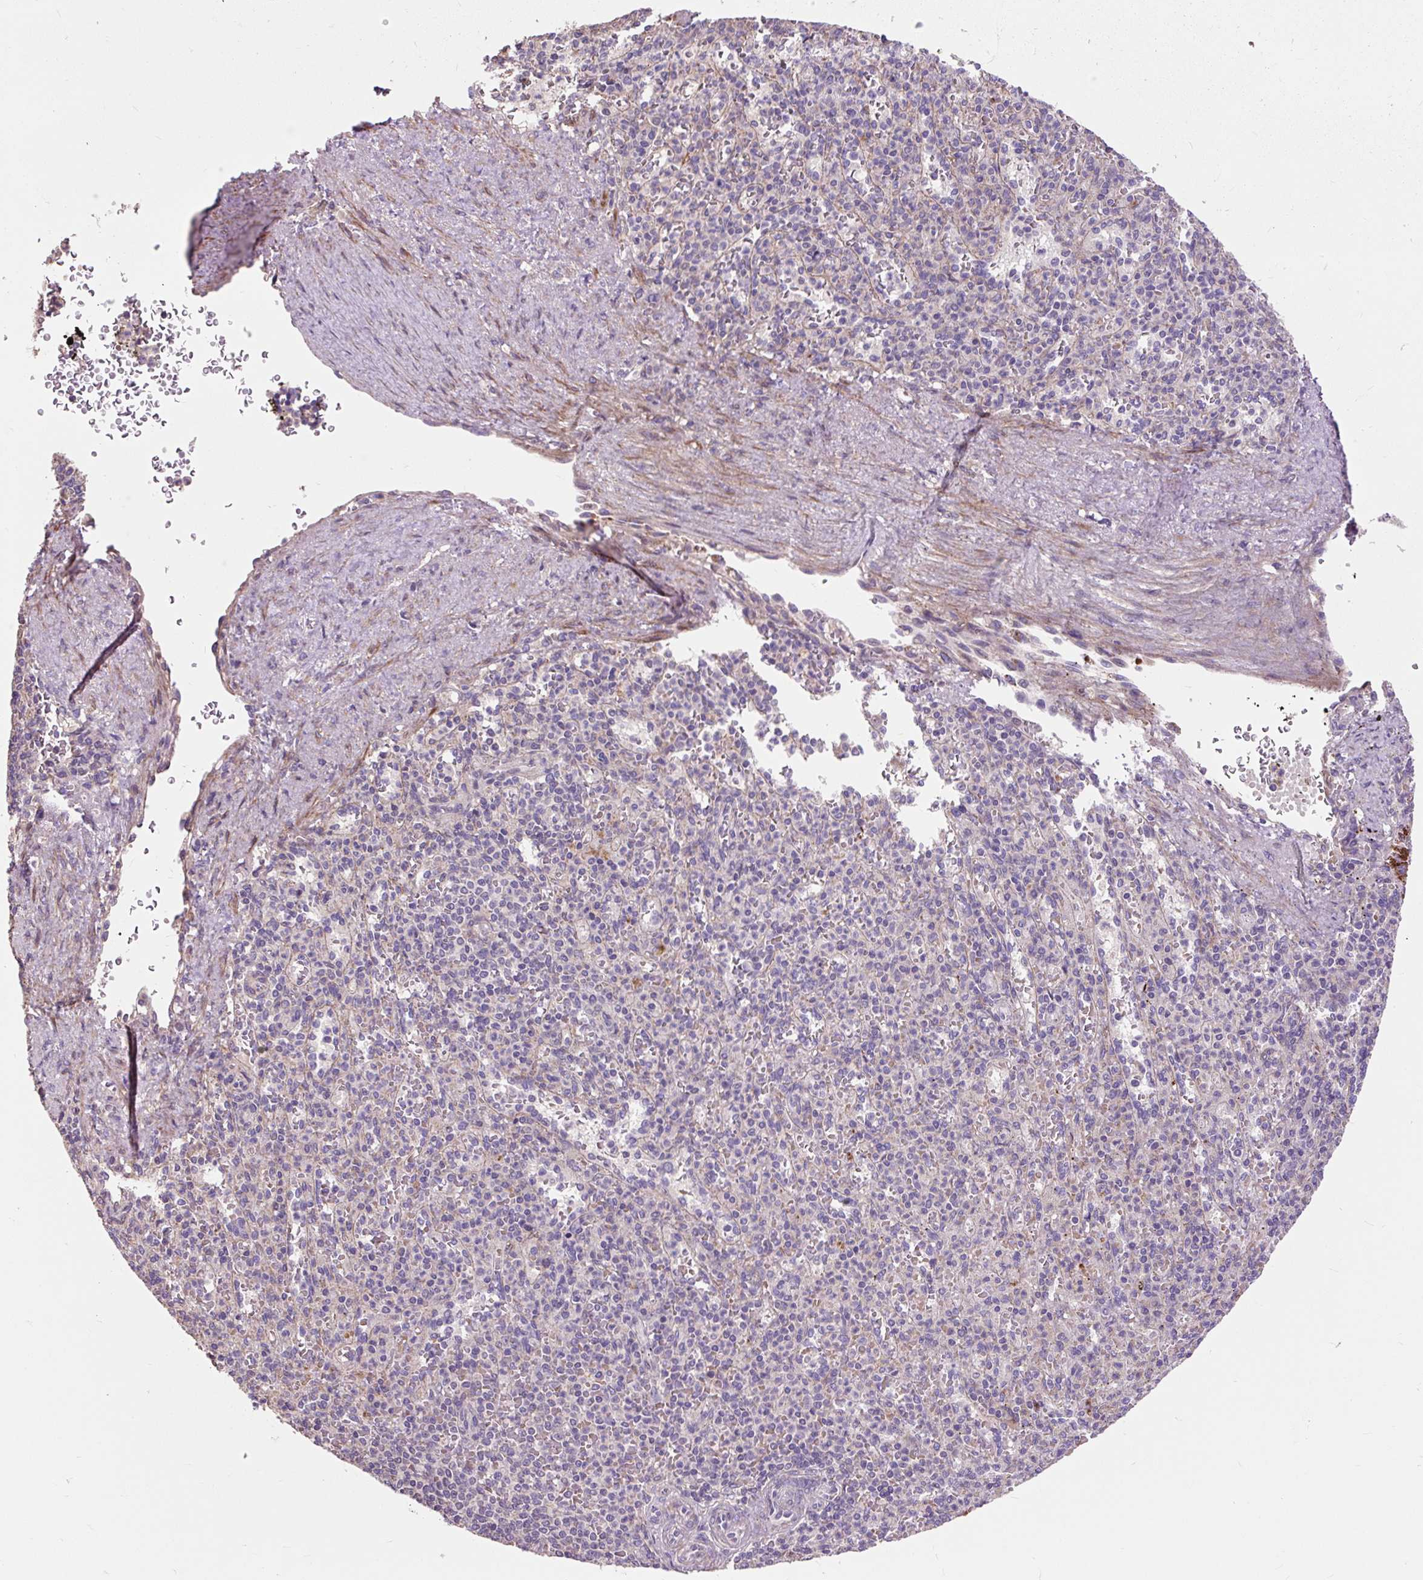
{"staining": {"intensity": "negative", "quantity": "none", "location": "none"}, "tissue": "spleen", "cell_type": "Cells in red pulp", "image_type": "normal", "snomed": [{"axis": "morphology", "description": "Normal tissue, NOS"}, {"axis": "topography", "description": "Spleen"}], "caption": "The image exhibits no significant staining in cells in red pulp of spleen. The staining was performed using DAB (3,3'-diaminobenzidine) to visualize the protein expression in brown, while the nuclei were stained in blue with hematoxylin (Magnification: 20x).", "gene": "PRIMPOL", "patient": {"sex": "female", "age": 74}}